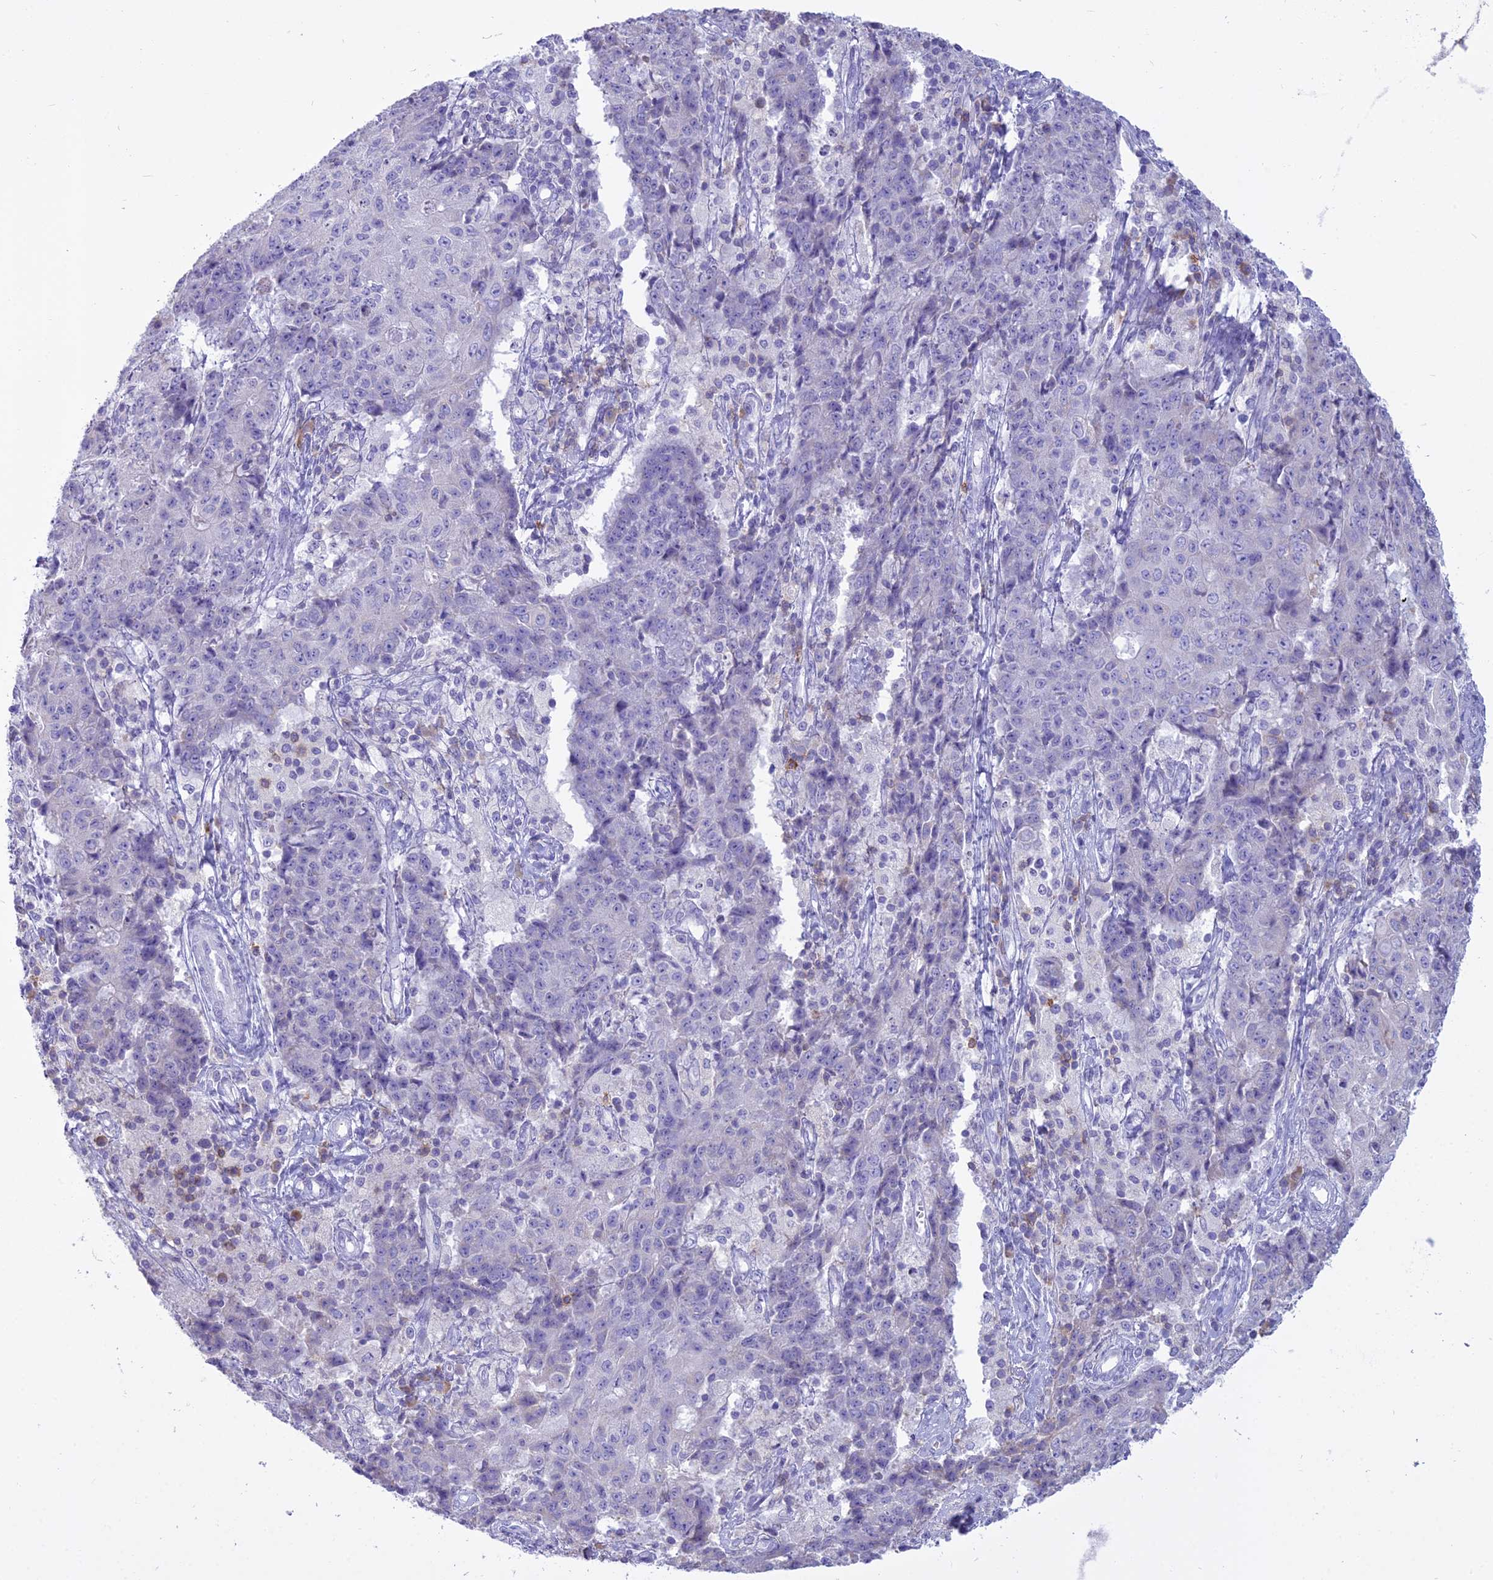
{"staining": {"intensity": "negative", "quantity": "none", "location": "none"}, "tissue": "ovarian cancer", "cell_type": "Tumor cells", "image_type": "cancer", "snomed": [{"axis": "morphology", "description": "Carcinoma, endometroid"}, {"axis": "topography", "description": "Ovary"}], "caption": "The immunohistochemistry photomicrograph has no significant staining in tumor cells of ovarian cancer (endometroid carcinoma) tissue.", "gene": "CD5", "patient": {"sex": "female", "age": 42}}